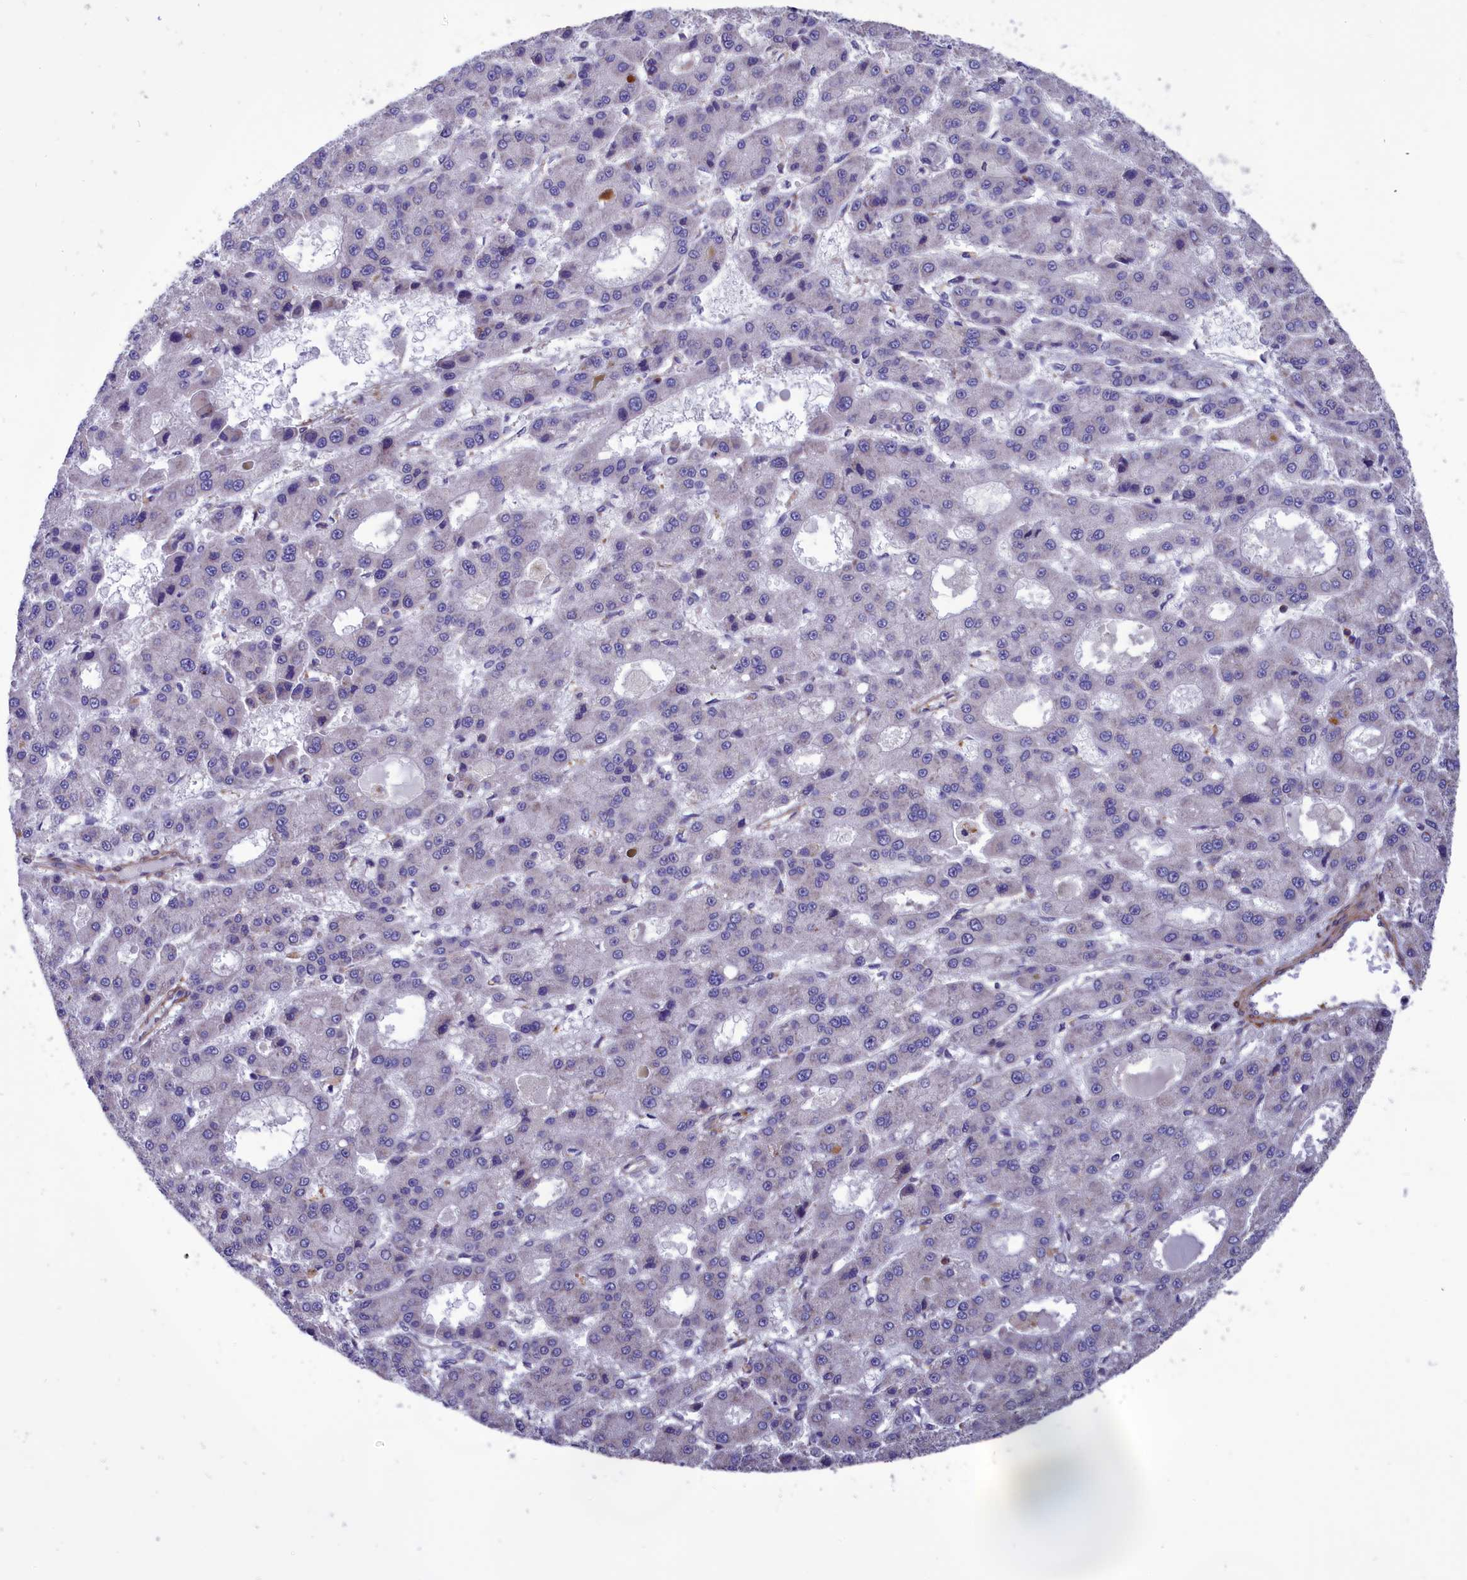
{"staining": {"intensity": "negative", "quantity": "none", "location": "none"}, "tissue": "liver cancer", "cell_type": "Tumor cells", "image_type": "cancer", "snomed": [{"axis": "morphology", "description": "Carcinoma, Hepatocellular, NOS"}, {"axis": "topography", "description": "Liver"}], "caption": "Immunohistochemistry (IHC) photomicrograph of human liver hepatocellular carcinoma stained for a protein (brown), which reveals no positivity in tumor cells.", "gene": "AMDHD2", "patient": {"sex": "male", "age": 70}}